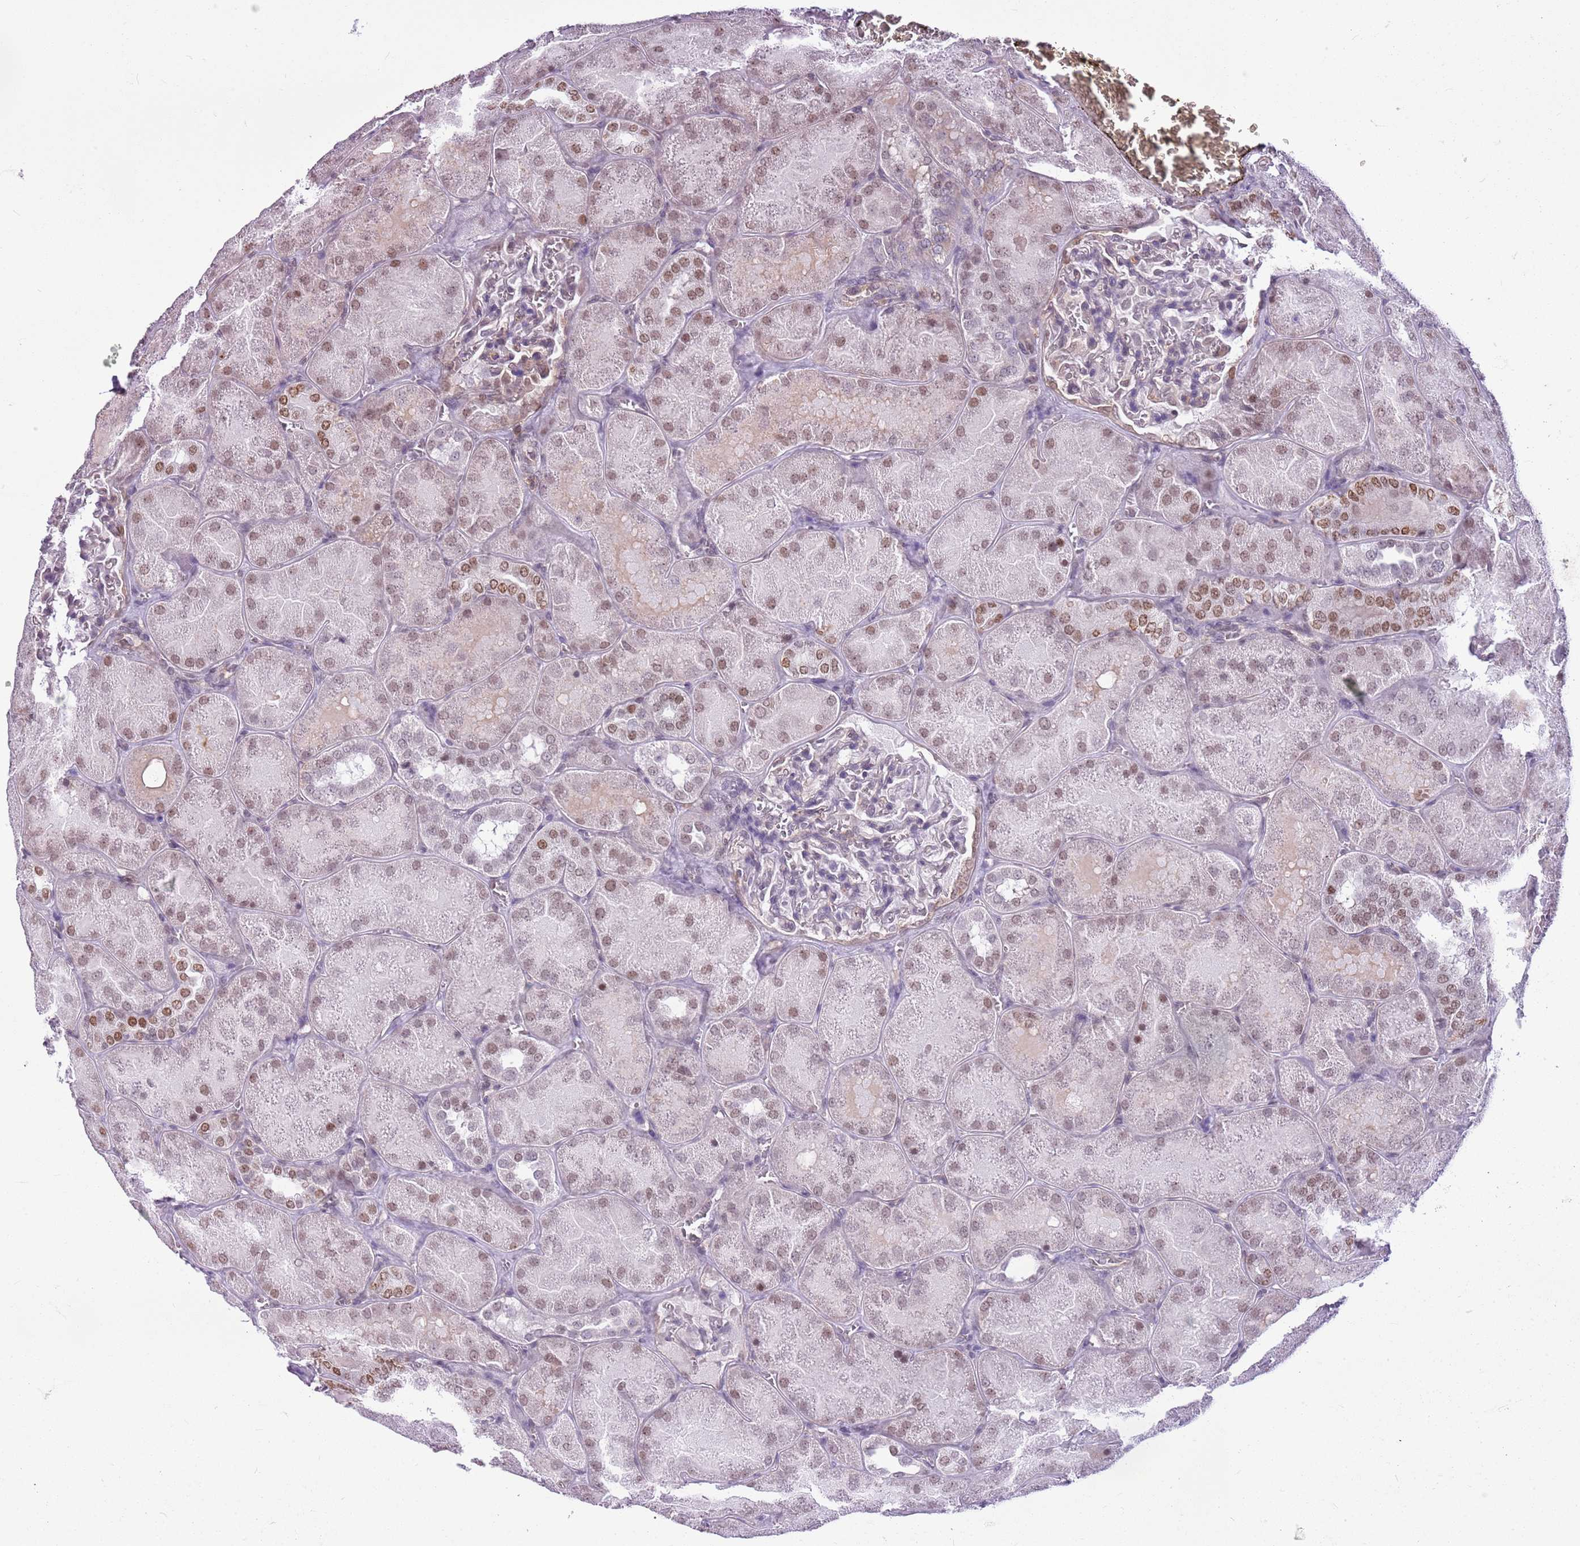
{"staining": {"intensity": "moderate", "quantity": "<25%", "location": "nuclear"}, "tissue": "kidney", "cell_type": "Cells in glomeruli", "image_type": "normal", "snomed": [{"axis": "morphology", "description": "Normal tissue, NOS"}, {"axis": "topography", "description": "Kidney"}], "caption": "Benign kidney was stained to show a protein in brown. There is low levels of moderate nuclear expression in approximately <25% of cells in glomeruli.", "gene": "DHX32", "patient": {"sex": "male", "age": 28}}